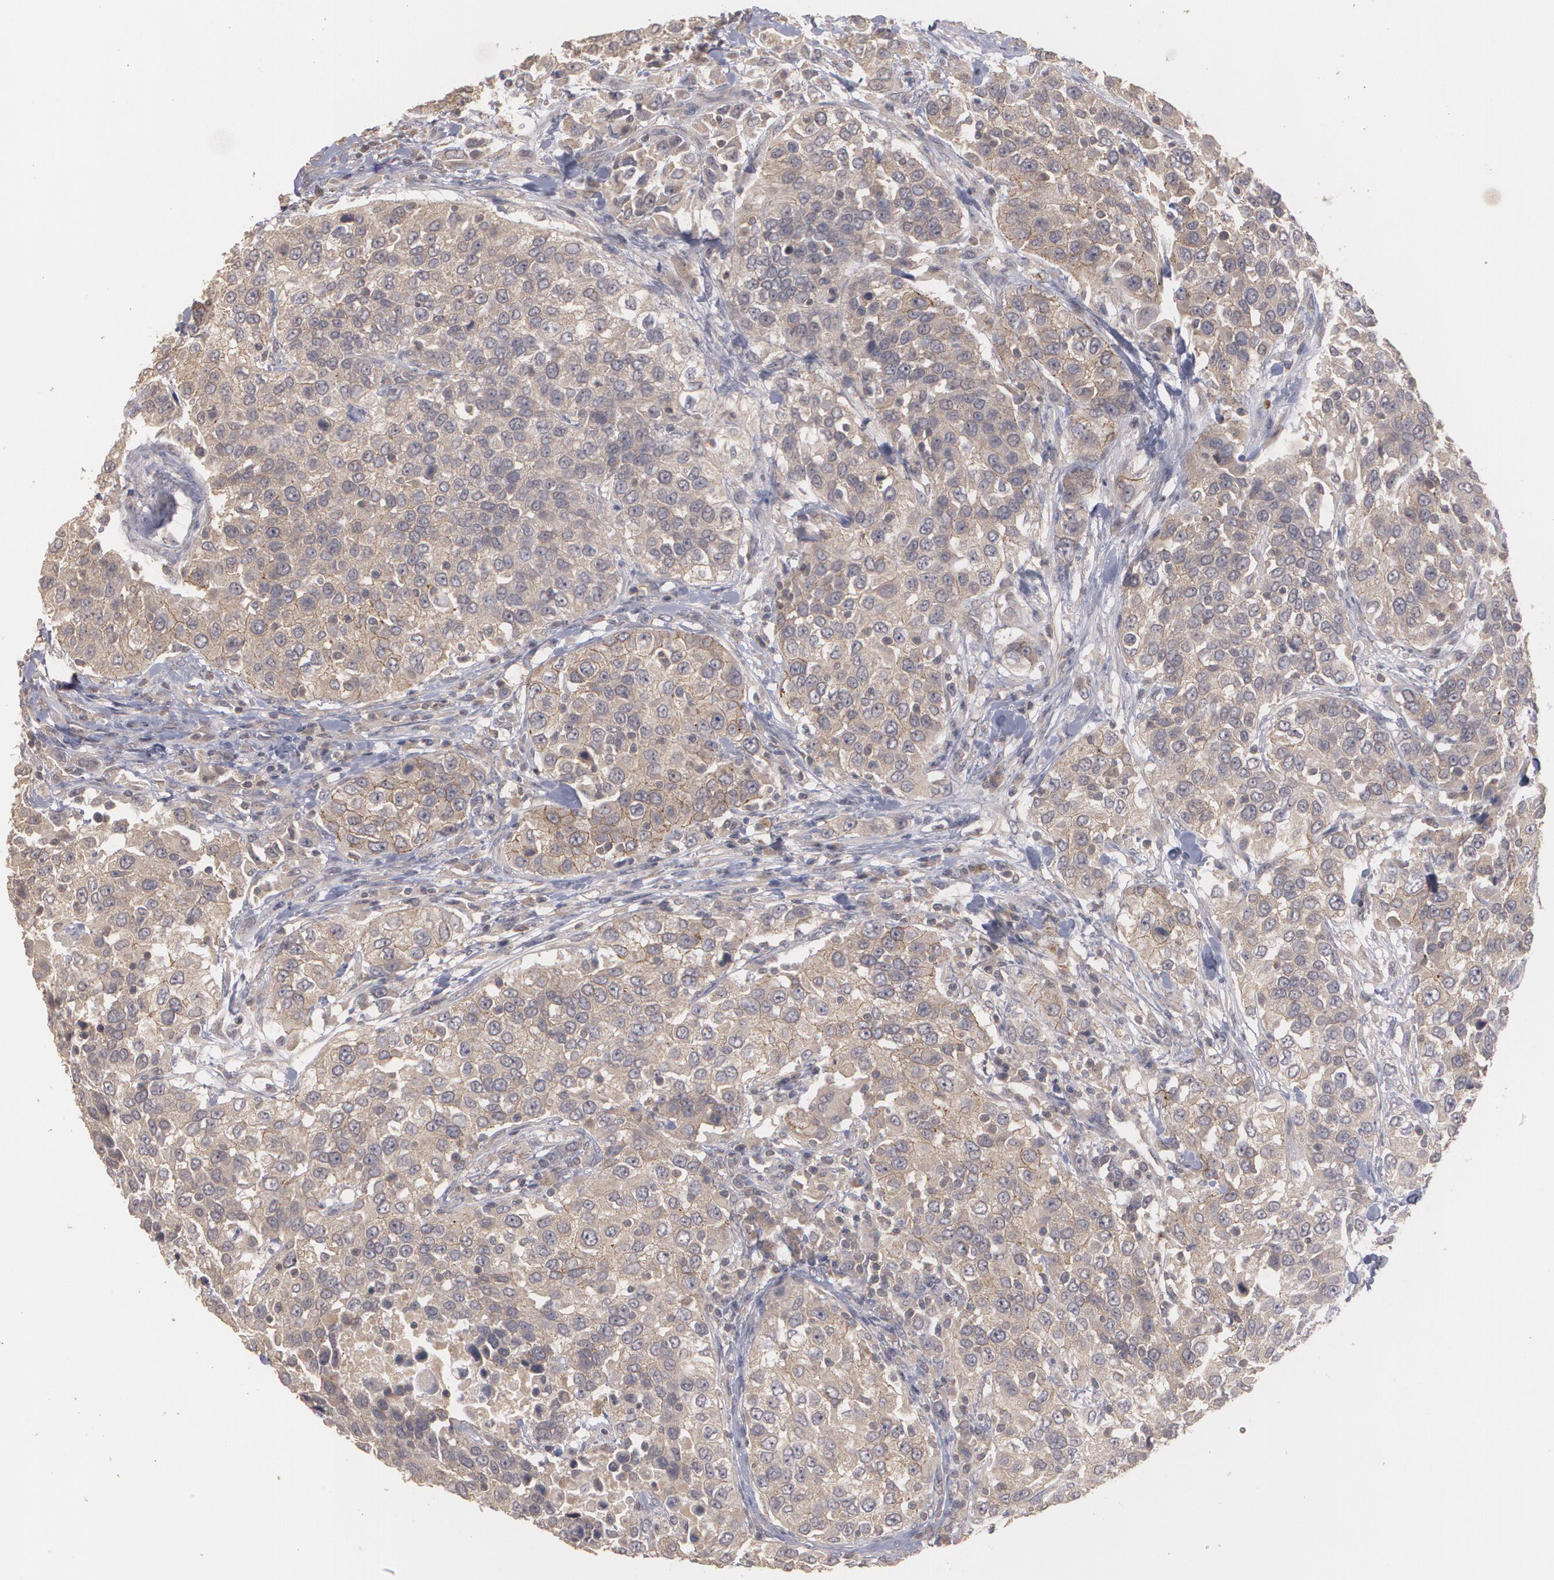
{"staining": {"intensity": "moderate", "quantity": ">75%", "location": "cytoplasmic/membranous"}, "tissue": "urothelial cancer", "cell_type": "Tumor cells", "image_type": "cancer", "snomed": [{"axis": "morphology", "description": "Urothelial carcinoma, High grade"}, {"axis": "topography", "description": "Urinary bladder"}], "caption": "IHC of urothelial cancer reveals medium levels of moderate cytoplasmic/membranous expression in about >75% of tumor cells. (brown staining indicates protein expression, while blue staining denotes nuclei).", "gene": "ARF6", "patient": {"sex": "female", "age": 80}}